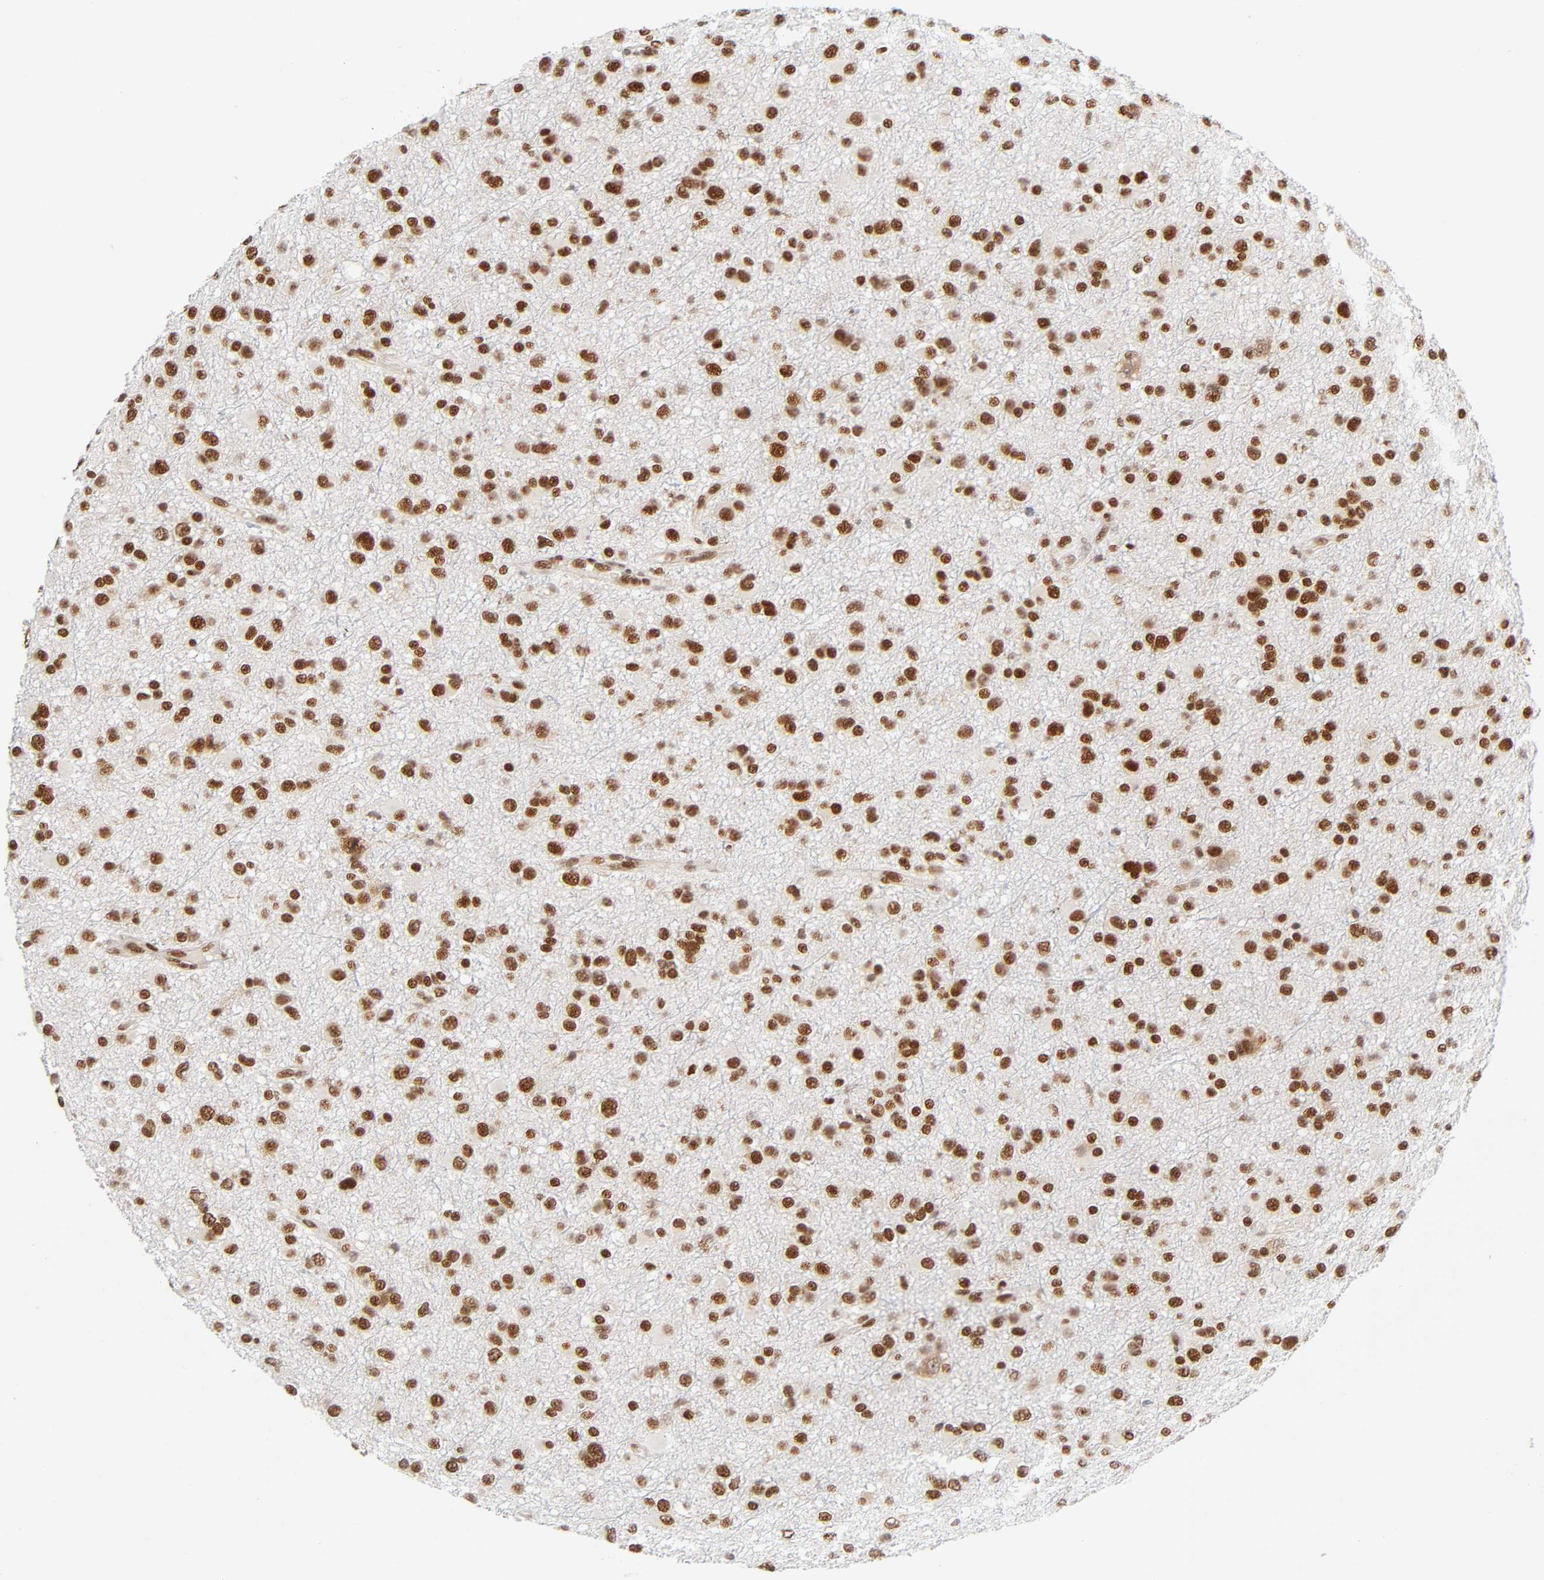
{"staining": {"intensity": "strong", "quantity": ">75%", "location": "nuclear"}, "tissue": "glioma", "cell_type": "Tumor cells", "image_type": "cancer", "snomed": [{"axis": "morphology", "description": "Glioma, malignant, Low grade"}, {"axis": "topography", "description": "Brain"}], "caption": "A high amount of strong nuclear expression is seen in about >75% of tumor cells in low-grade glioma (malignant) tissue.", "gene": "ILKAP", "patient": {"sex": "male", "age": 42}}